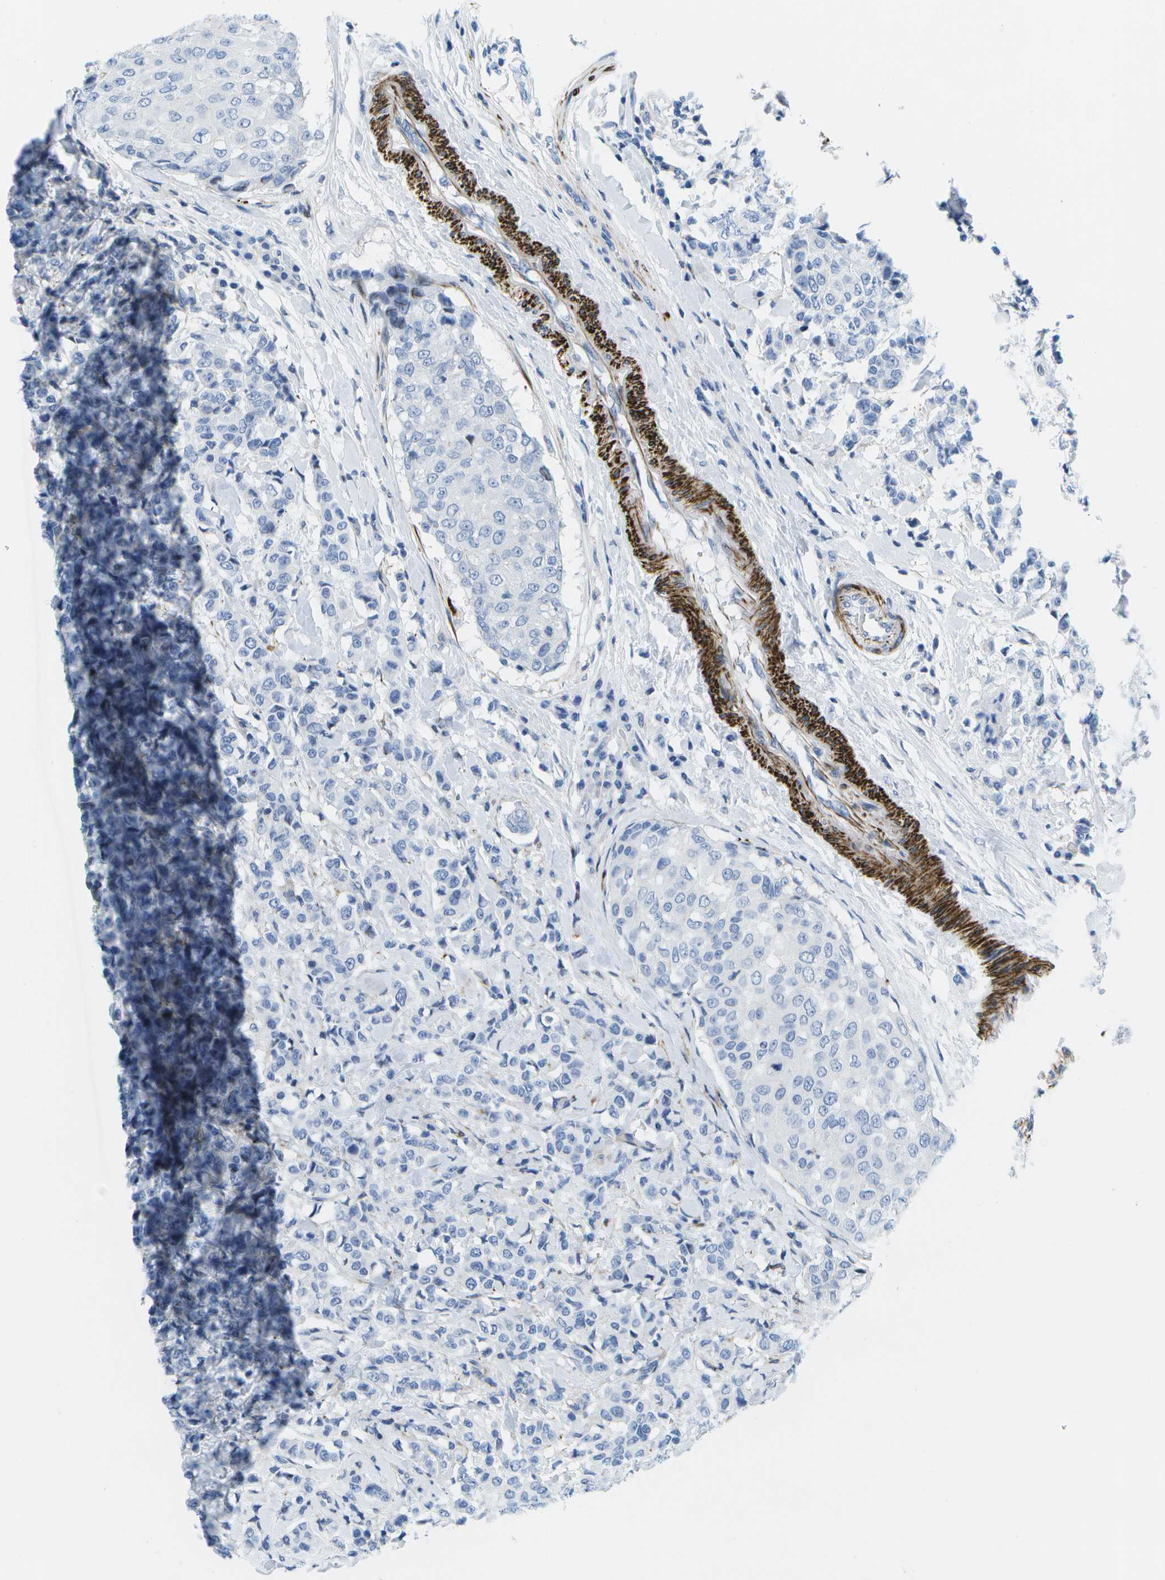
{"staining": {"intensity": "negative", "quantity": "none", "location": "none"}, "tissue": "breast cancer", "cell_type": "Tumor cells", "image_type": "cancer", "snomed": [{"axis": "morphology", "description": "Duct carcinoma"}, {"axis": "topography", "description": "Breast"}], "caption": "This image is of intraductal carcinoma (breast) stained with immunohistochemistry (IHC) to label a protein in brown with the nuclei are counter-stained blue. There is no staining in tumor cells. (DAB (3,3'-diaminobenzidine) immunohistochemistry visualized using brightfield microscopy, high magnification).", "gene": "ADGRG6", "patient": {"sex": "female", "age": 27}}